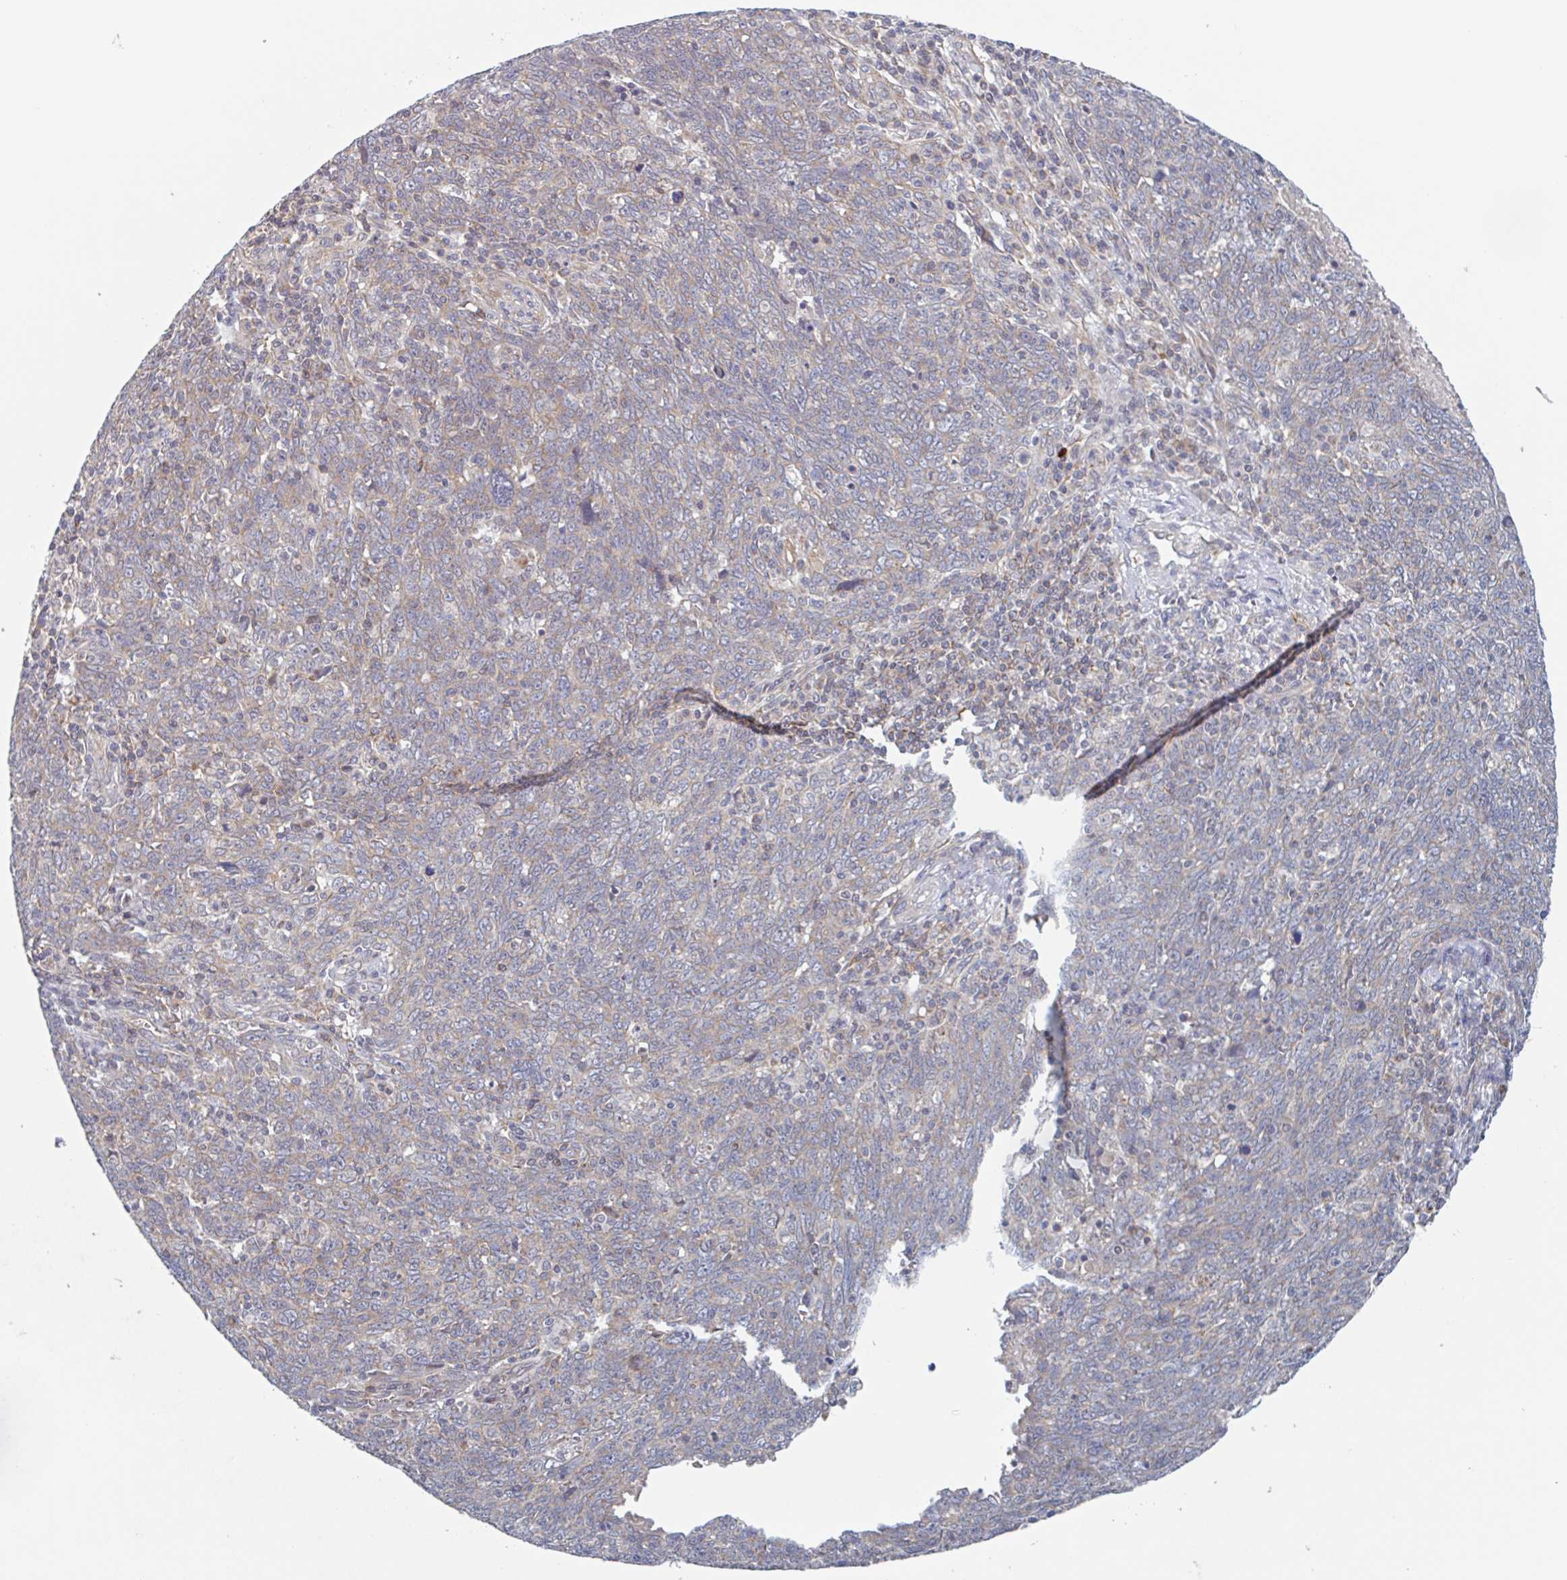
{"staining": {"intensity": "weak", "quantity": "25%-75%", "location": "cytoplasmic/membranous"}, "tissue": "lung cancer", "cell_type": "Tumor cells", "image_type": "cancer", "snomed": [{"axis": "morphology", "description": "Squamous cell carcinoma, NOS"}, {"axis": "topography", "description": "Lung"}], "caption": "A brown stain highlights weak cytoplasmic/membranous expression of a protein in human lung squamous cell carcinoma tumor cells. (DAB IHC with brightfield microscopy, high magnification).", "gene": "SURF1", "patient": {"sex": "female", "age": 72}}